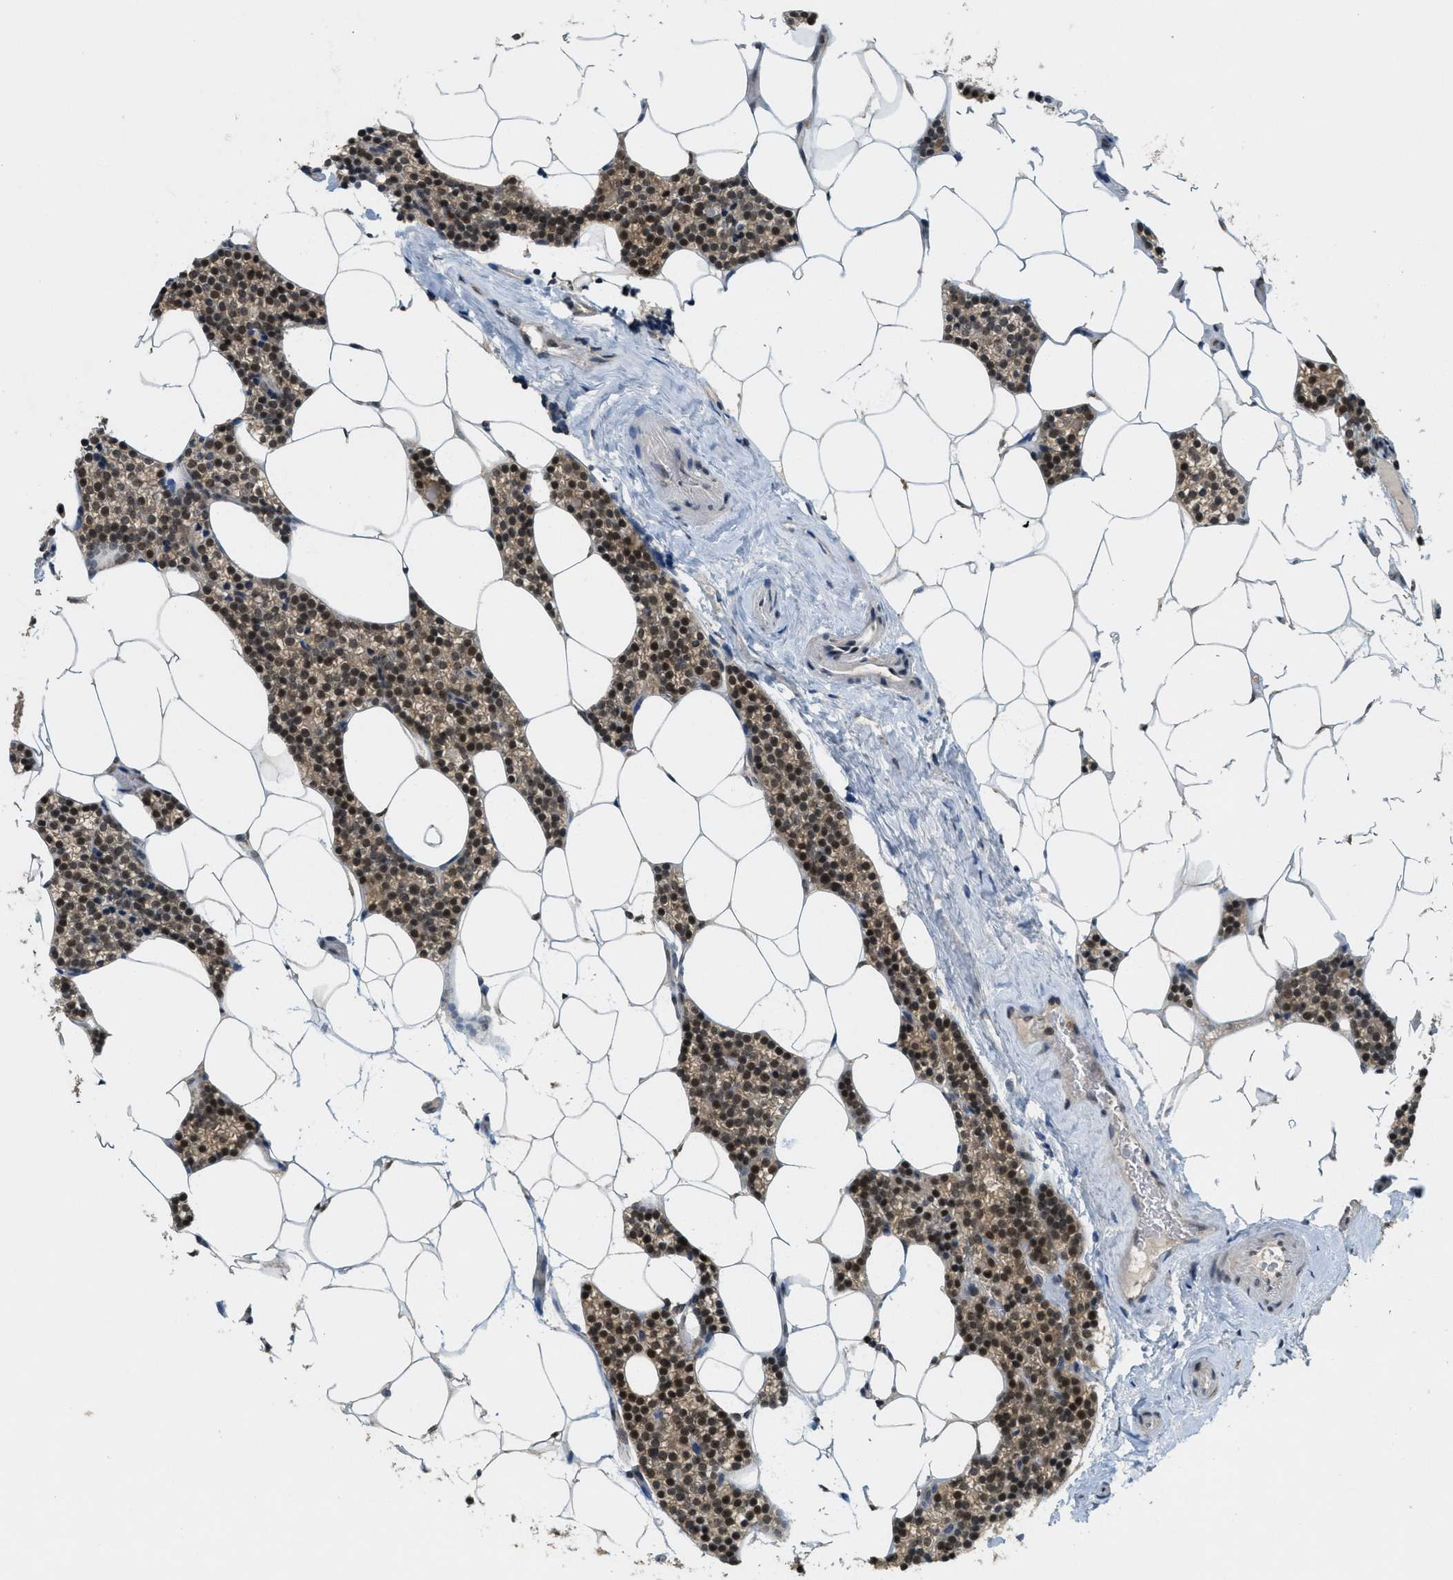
{"staining": {"intensity": "strong", "quantity": ">75%", "location": "cytoplasmic/membranous,nuclear"}, "tissue": "parathyroid gland", "cell_type": "Glandular cells", "image_type": "normal", "snomed": [{"axis": "morphology", "description": "Normal tissue, NOS"}, {"axis": "morphology", "description": "Adenoma, NOS"}, {"axis": "topography", "description": "Parathyroid gland"}], "caption": "Immunohistochemical staining of normal human parathyroid gland reveals strong cytoplasmic/membranous,nuclear protein positivity in approximately >75% of glandular cells.", "gene": "DNAJB1", "patient": {"sex": "female", "age": 70}}